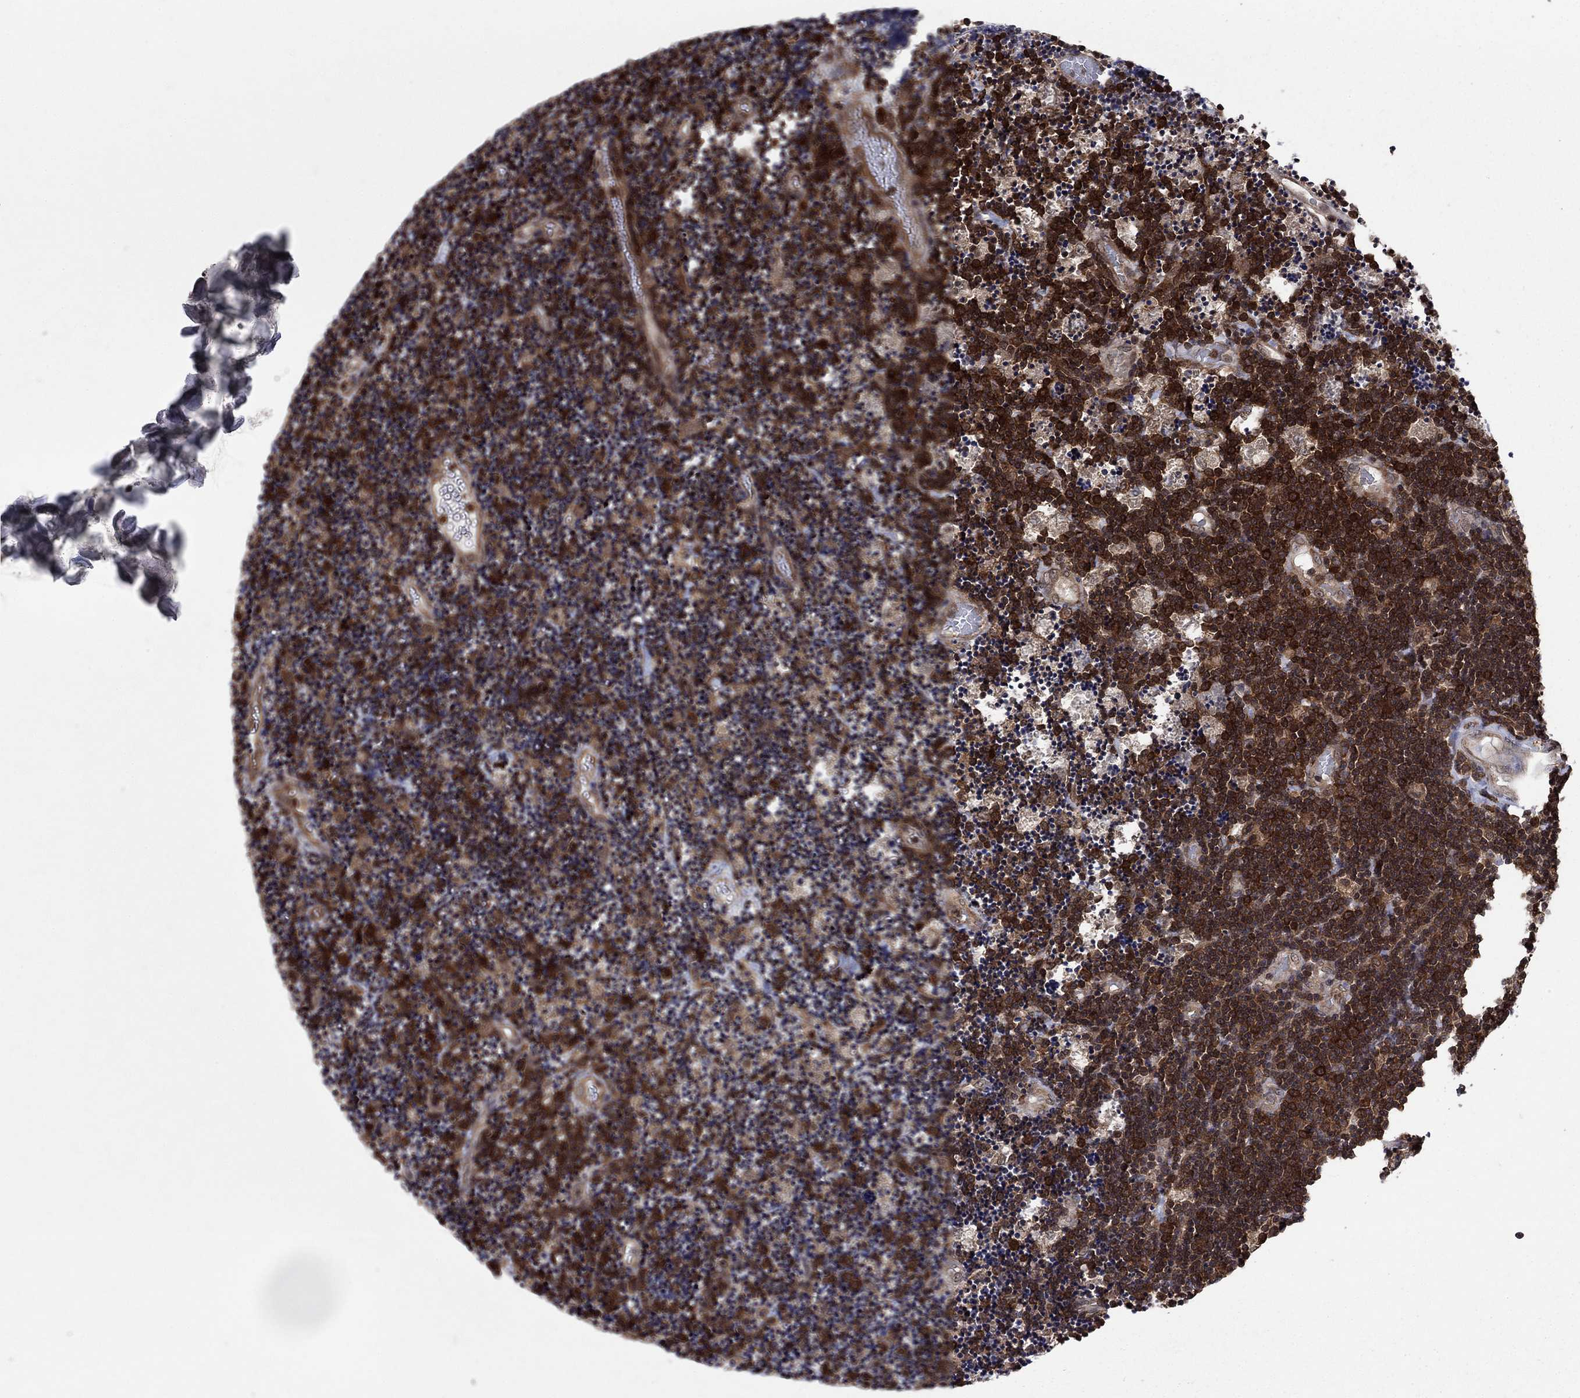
{"staining": {"intensity": "strong", "quantity": ">75%", "location": "cytoplasmic/membranous"}, "tissue": "lymphoma", "cell_type": "Tumor cells", "image_type": "cancer", "snomed": [{"axis": "morphology", "description": "Malignant lymphoma, non-Hodgkin's type, Low grade"}, {"axis": "topography", "description": "Brain"}], "caption": "This photomicrograph exhibits IHC staining of lymphoma, with high strong cytoplasmic/membranous staining in approximately >75% of tumor cells.", "gene": "CACYBP", "patient": {"sex": "female", "age": 66}}